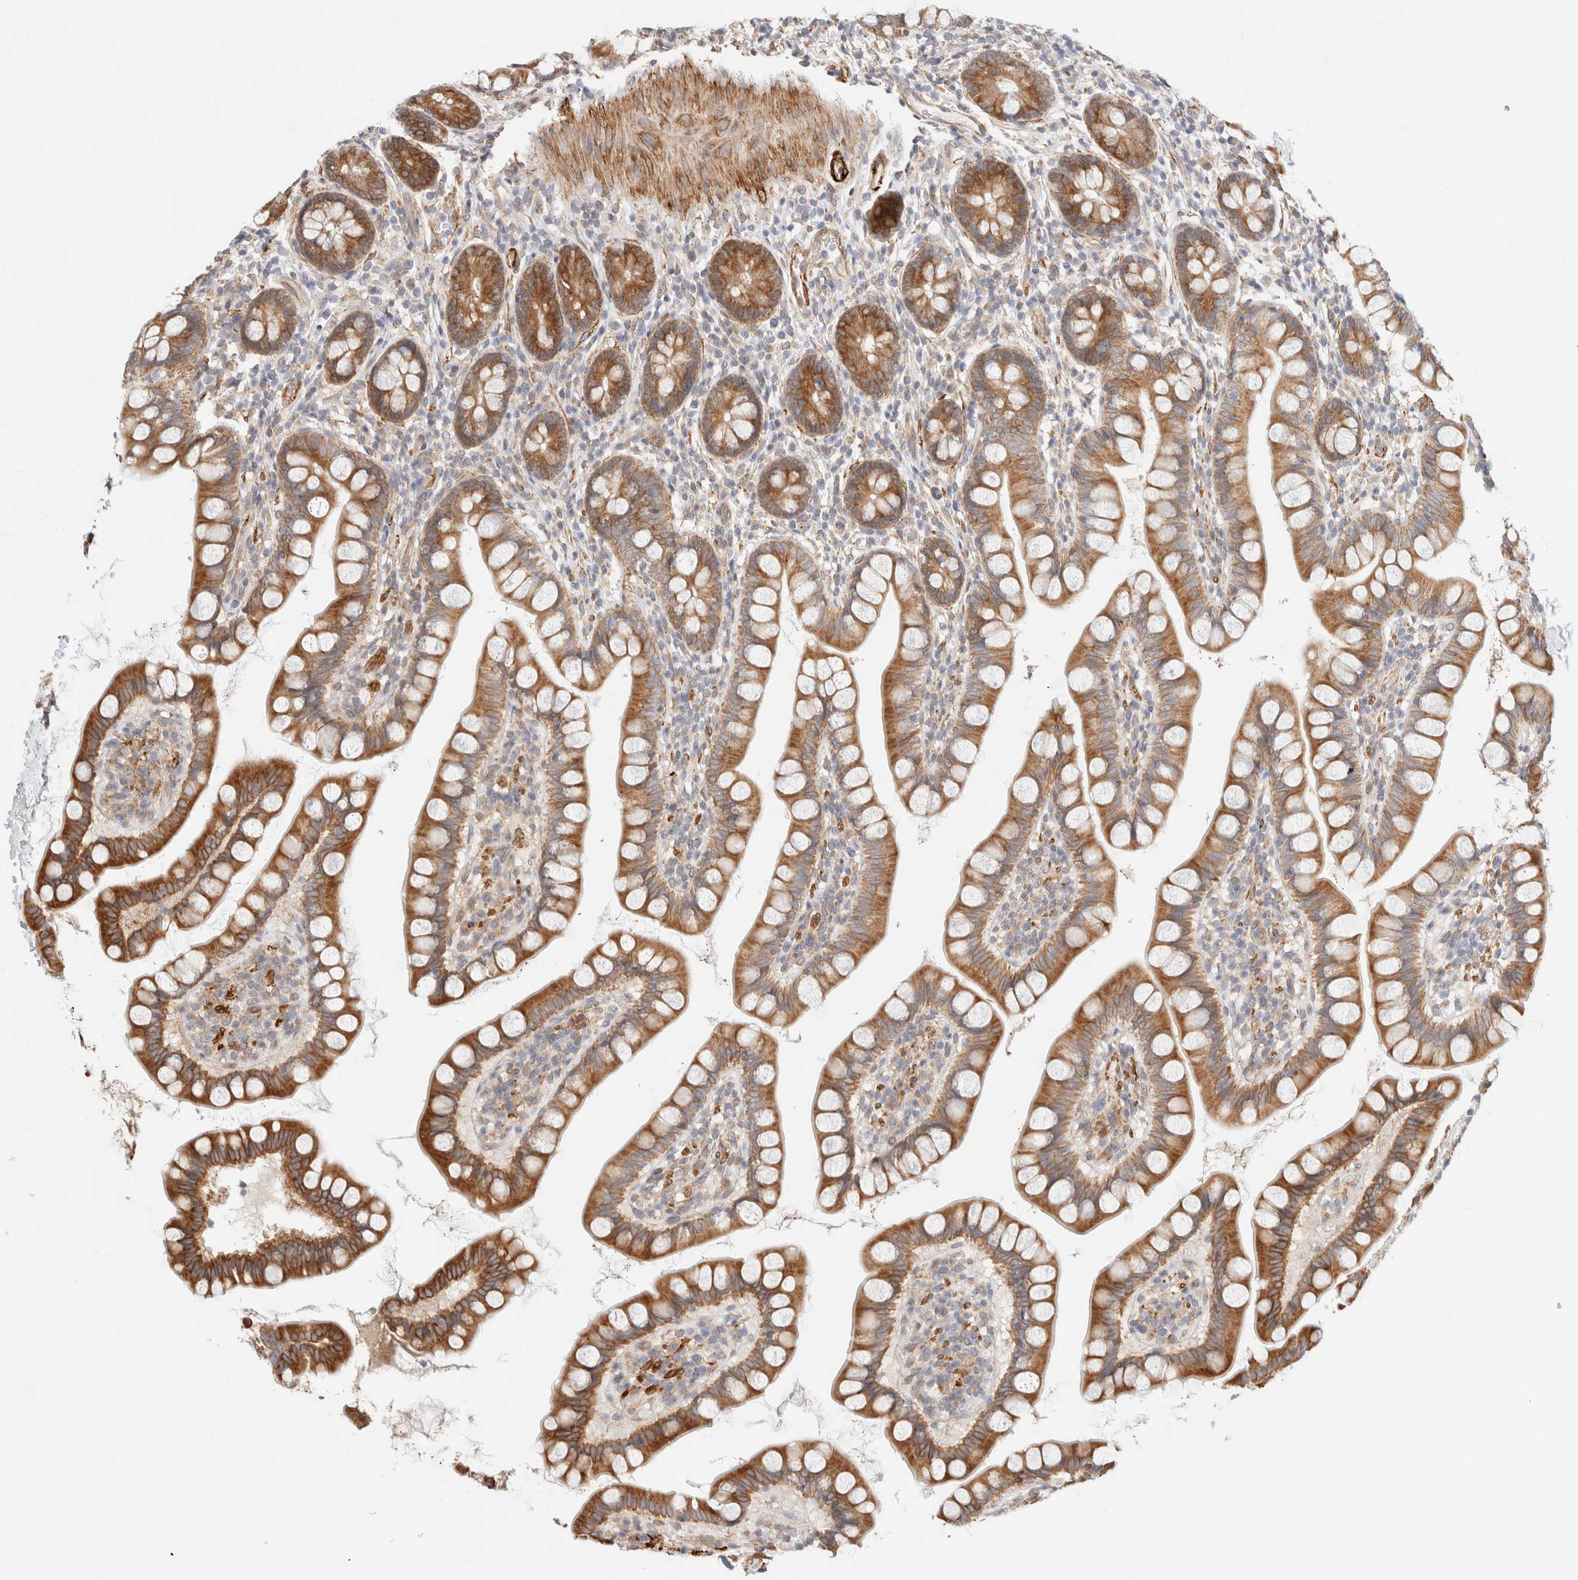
{"staining": {"intensity": "strong", "quantity": ">75%", "location": "cytoplasmic/membranous"}, "tissue": "small intestine", "cell_type": "Glandular cells", "image_type": "normal", "snomed": [{"axis": "morphology", "description": "Normal tissue, NOS"}, {"axis": "topography", "description": "Small intestine"}], "caption": "The photomicrograph displays staining of normal small intestine, revealing strong cytoplasmic/membranous protein positivity (brown color) within glandular cells. (IHC, brightfield microscopy, high magnification).", "gene": "RRP15", "patient": {"sex": "female", "age": 84}}